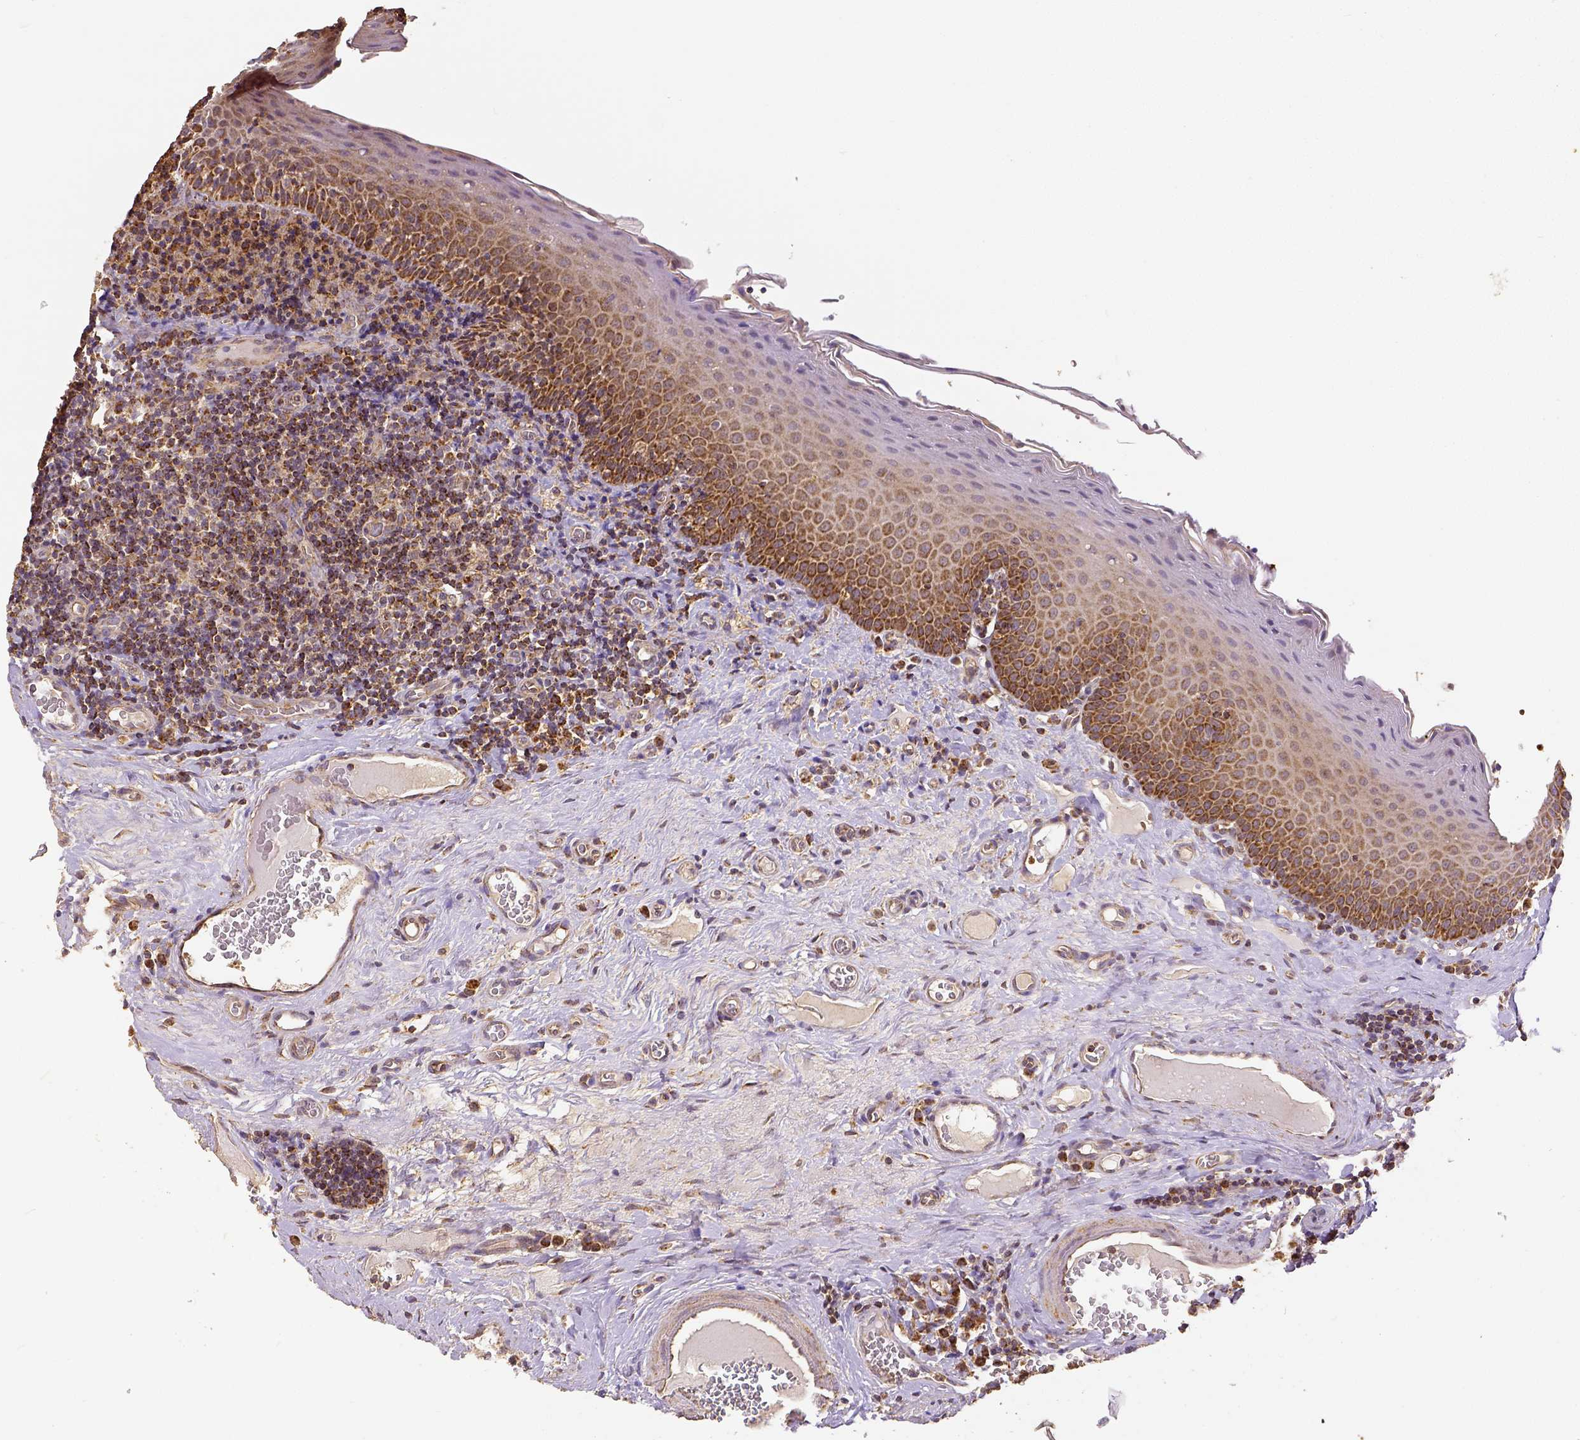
{"staining": {"intensity": "strong", "quantity": ">75%", "location": "cytoplasmic/membranous"}, "tissue": "tonsil", "cell_type": "Germinal center cells", "image_type": "normal", "snomed": [{"axis": "morphology", "description": "Normal tissue, NOS"}, {"axis": "morphology", "description": "Inflammation, NOS"}, {"axis": "topography", "description": "Tonsil"}], "caption": "Immunohistochemistry (IHC) (DAB) staining of normal human tonsil reveals strong cytoplasmic/membranous protein expression in approximately >75% of germinal center cells. The staining was performed using DAB (3,3'-diaminobenzidine), with brown indicating positive protein expression. Nuclei are stained blue with hematoxylin.", "gene": "SDHB", "patient": {"sex": "female", "age": 31}}